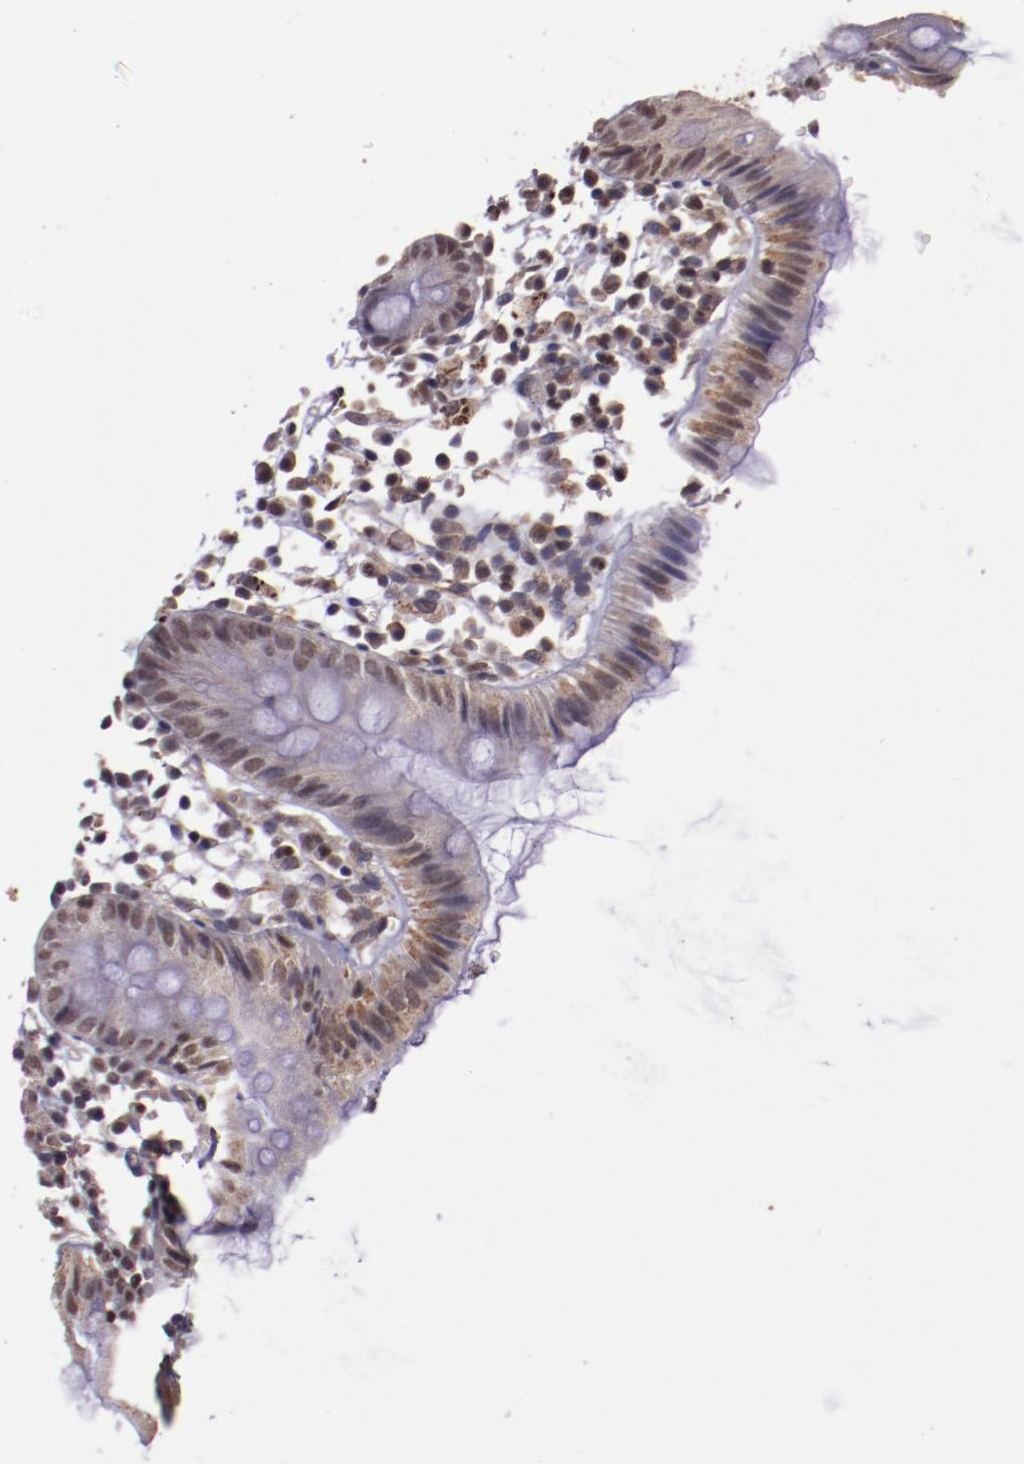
{"staining": {"intensity": "moderate", "quantity": ">75%", "location": "cytoplasmic/membranous,nuclear"}, "tissue": "colon", "cell_type": "Endothelial cells", "image_type": "normal", "snomed": [{"axis": "morphology", "description": "Normal tissue, NOS"}, {"axis": "topography", "description": "Colon"}], "caption": "This is a photomicrograph of immunohistochemistry (IHC) staining of unremarkable colon, which shows moderate expression in the cytoplasmic/membranous,nuclear of endothelial cells.", "gene": "ELF1", "patient": {"sex": "male", "age": 14}}